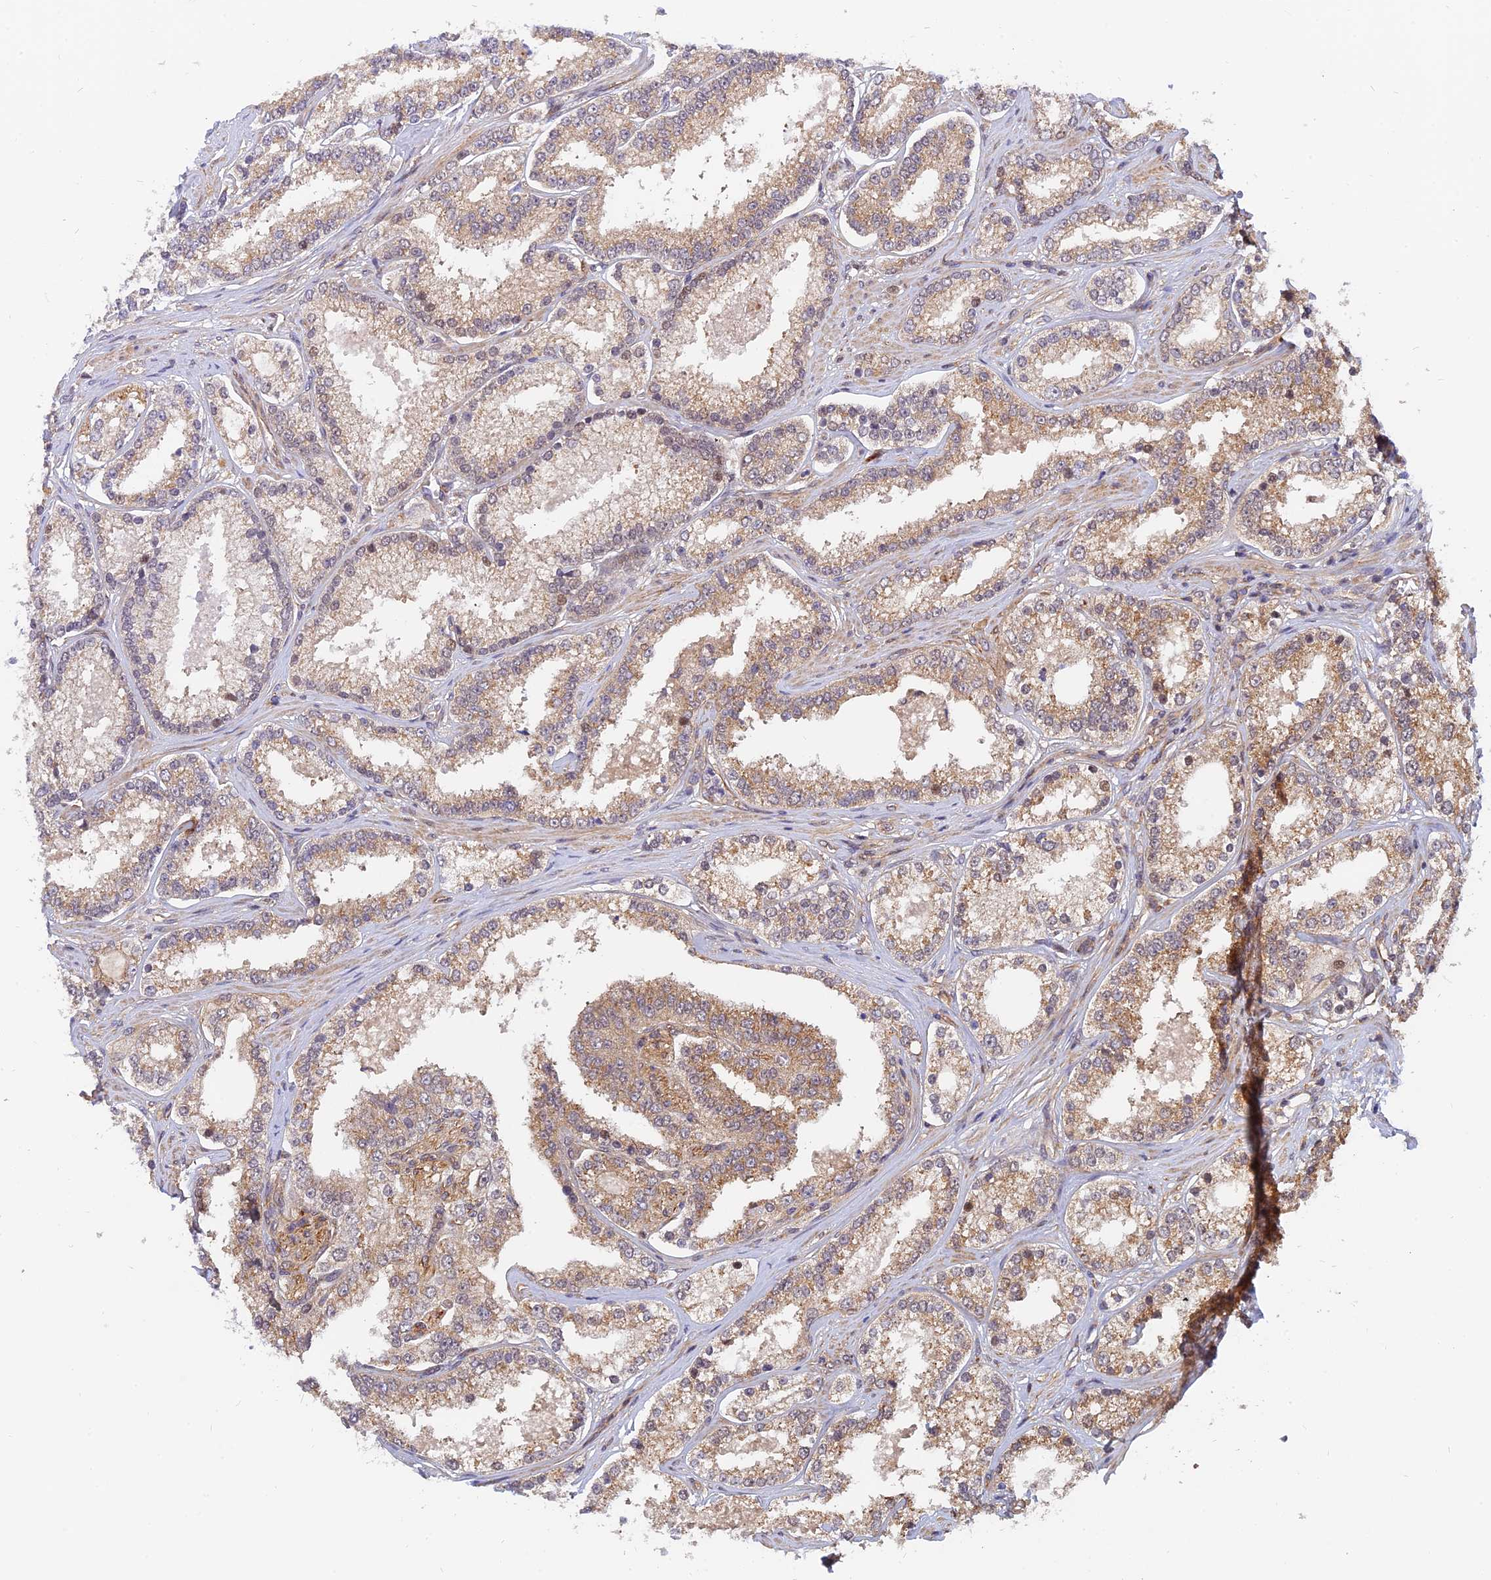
{"staining": {"intensity": "weak", "quantity": ">75%", "location": "cytoplasmic/membranous,nuclear"}, "tissue": "prostate cancer", "cell_type": "Tumor cells", "image_type": "cancer", "snomed": [{"axis": "morphology", "description": "Normal tissue, NOS"}, {"axis": "morphology", "description": "Adenocarcinoma, High grade"}, {"axis": "topography", "description": "Prostate"}], "caption": "Immunohistochemistry (IHC) histopathology image of neoplastic tissue: prostate cancer (adenocarcinoma (high-grade)) stained using immunohistochemistry (IHC) shows low levels of weak protein expression localized specifically in the cytoplasmic/membranous and nuclear of tumor cells, appearing as a cytoplasmic/membranous and nuclear brown color.", "gene": "WDR41", "patient": {"sex": "male", "age": 83}}